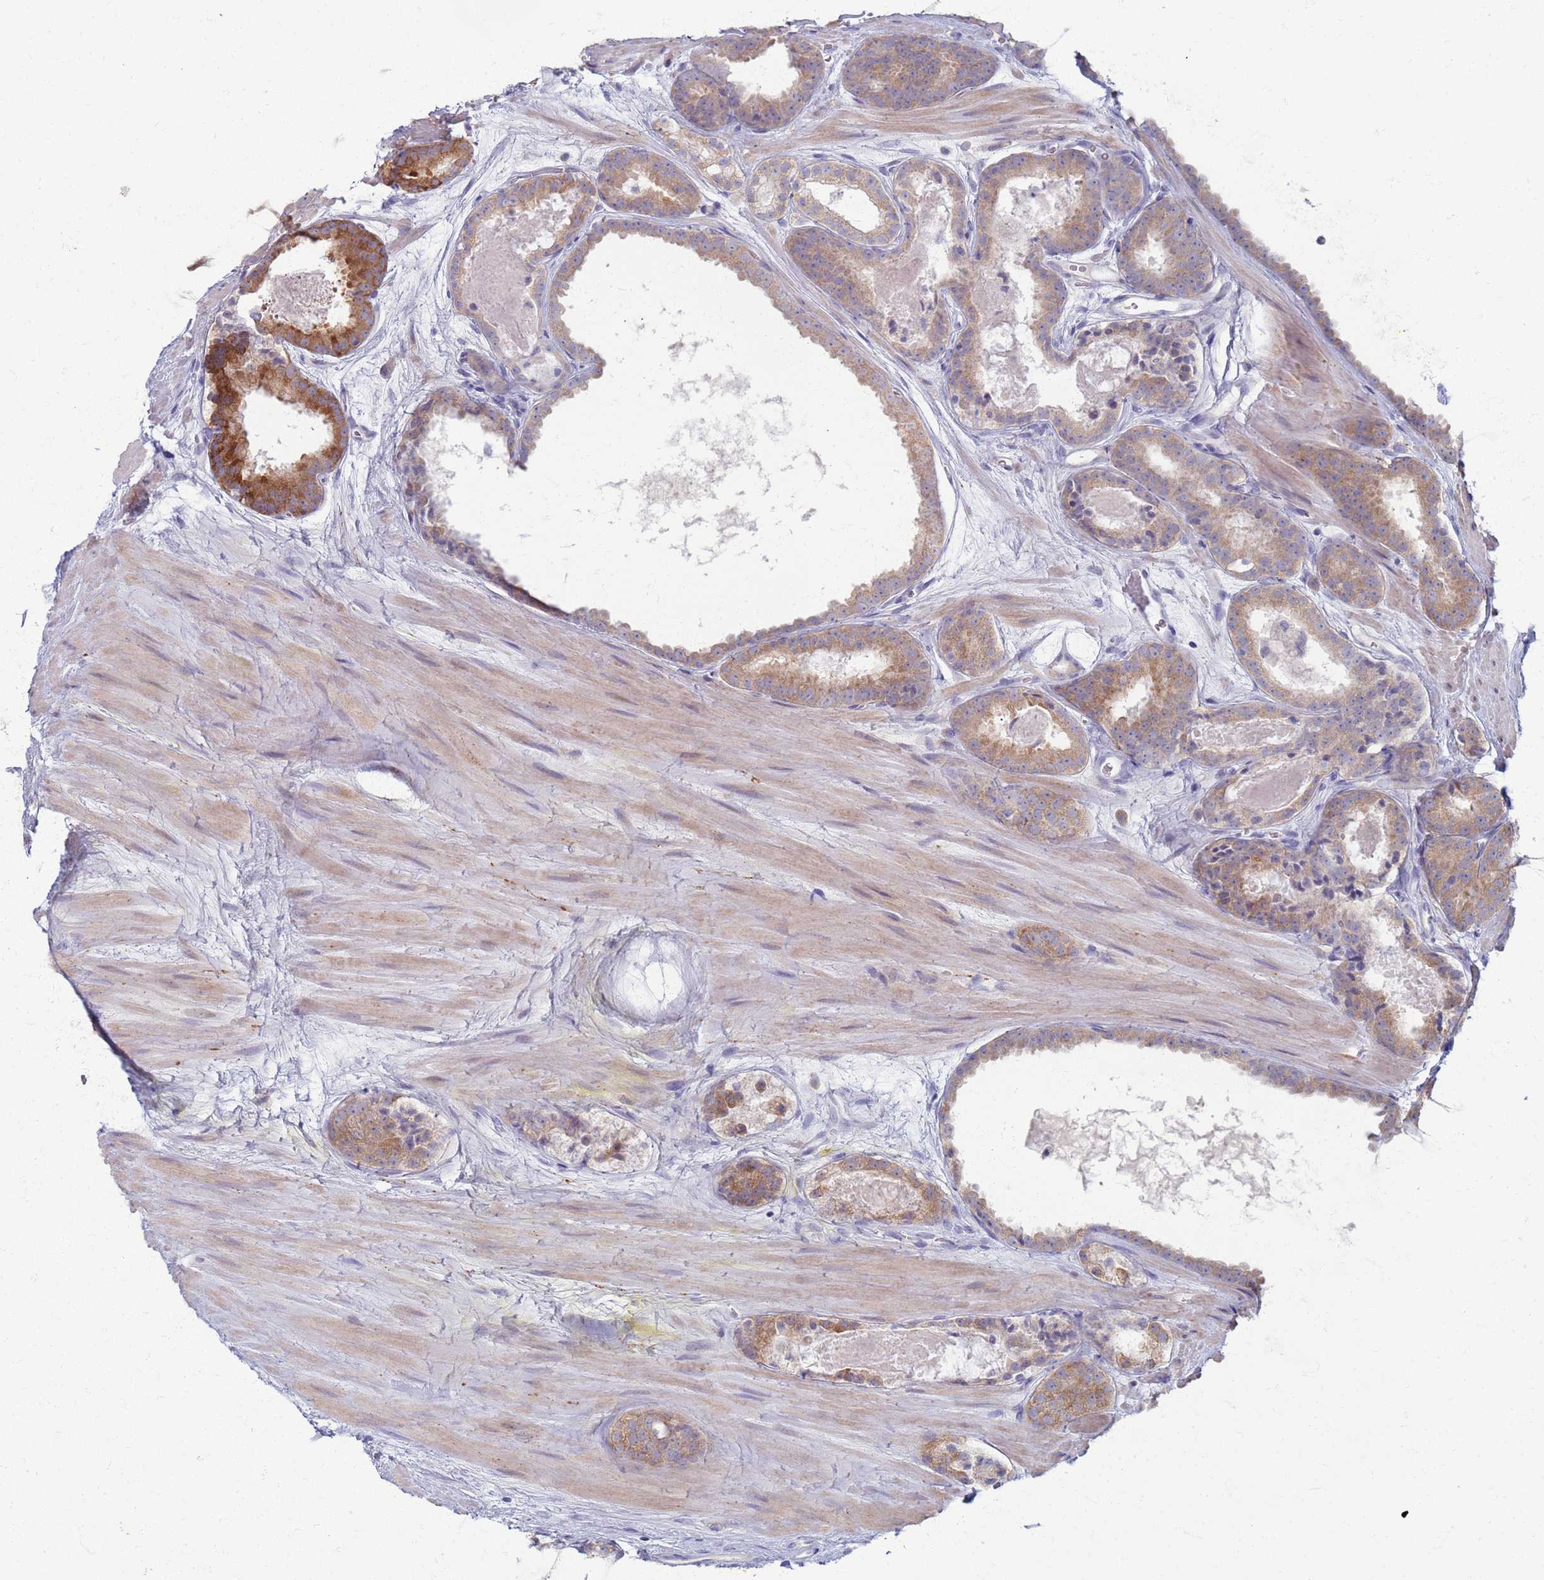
{"staining": {"intensity": "moderate", "quantity": ">75%", "location": "cytoplasmic/membranous"}, "tissue": "prostate cancer", "cell_type": "Tumor cells", "image_type": "cancer", "snomed": [{"axis": "morphology", "description": "Adenocarcinoma, High grade"}, {"axis": "topography", "description": "Prostate"}], "caption": "Protein staining of prostate cancer (high-grade adenocarcinoma) tissue displays moderate cytoplasmic/membranous positivity in about >75% of tumor cells. (DAB (3,3'-diaminobenzidine) IHC with brightfield microscopy, high magnification).", "gene": "CLCA2", "patient": {"sex": "male", "age": 72}}